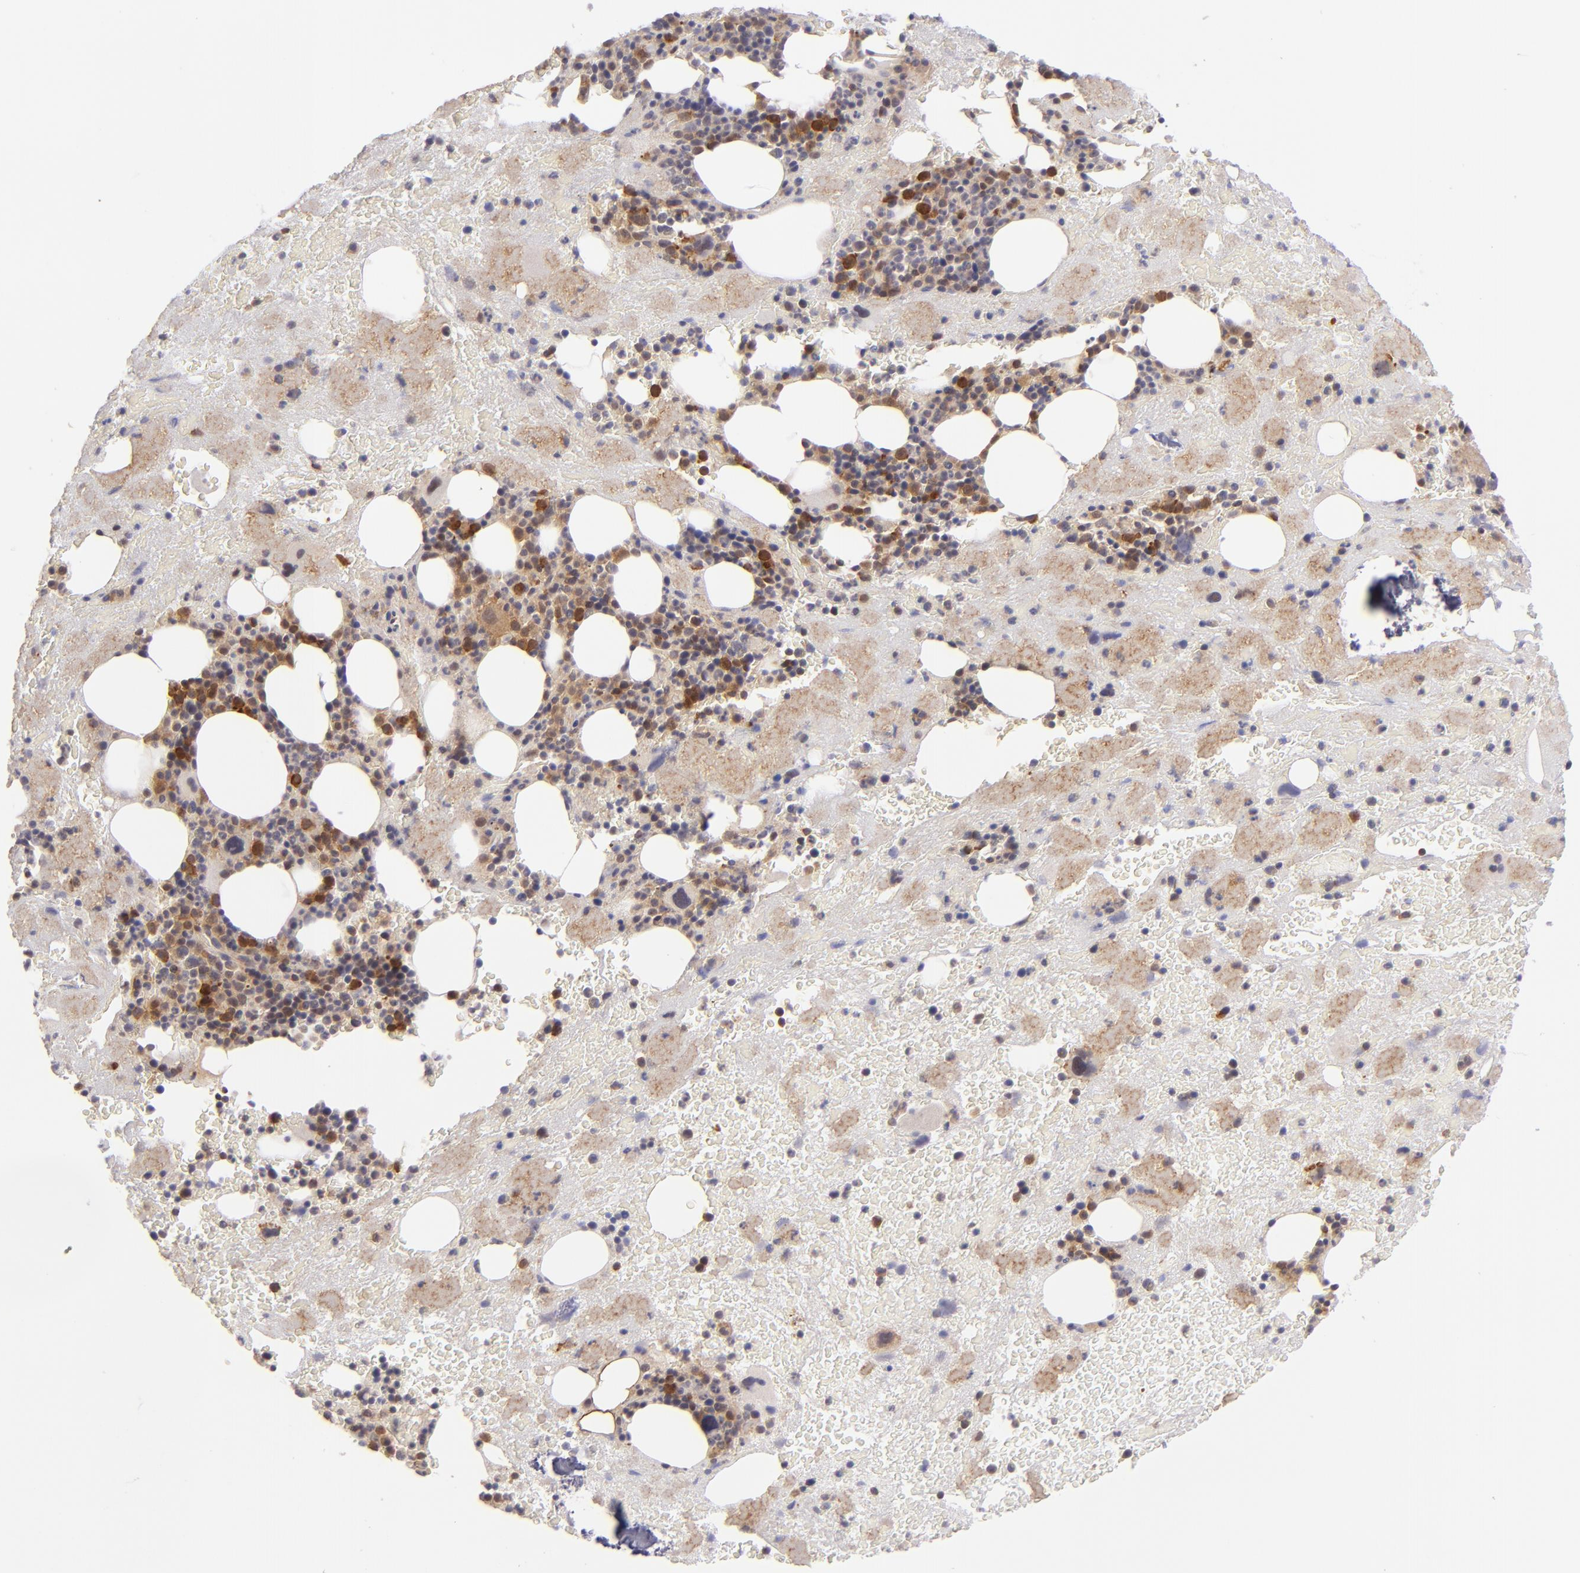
{"staining": {"intensity": "strong", "quantity": "25%-75%", "location": "cytoplasmic/membranous"}, "tissue": "bone marrow", "cell_type": "Hematopoietic cells", "image_type": "normal", "snomed": [{"axis": "morphology", "description": "Normal tissue, NOS"}, {"axis": "topography", "description": "Bone marrow"}], "caption": "IHC (DAB (3,3'-diaminobenzidine)) staining of benign bone marrow exhibits strong cytoplasmic/membranous protein staining in approximately 25%-75% of hematopoietic cells.", "gene": "PTPN13", "patient": {"sex": "male", "age": 76}}